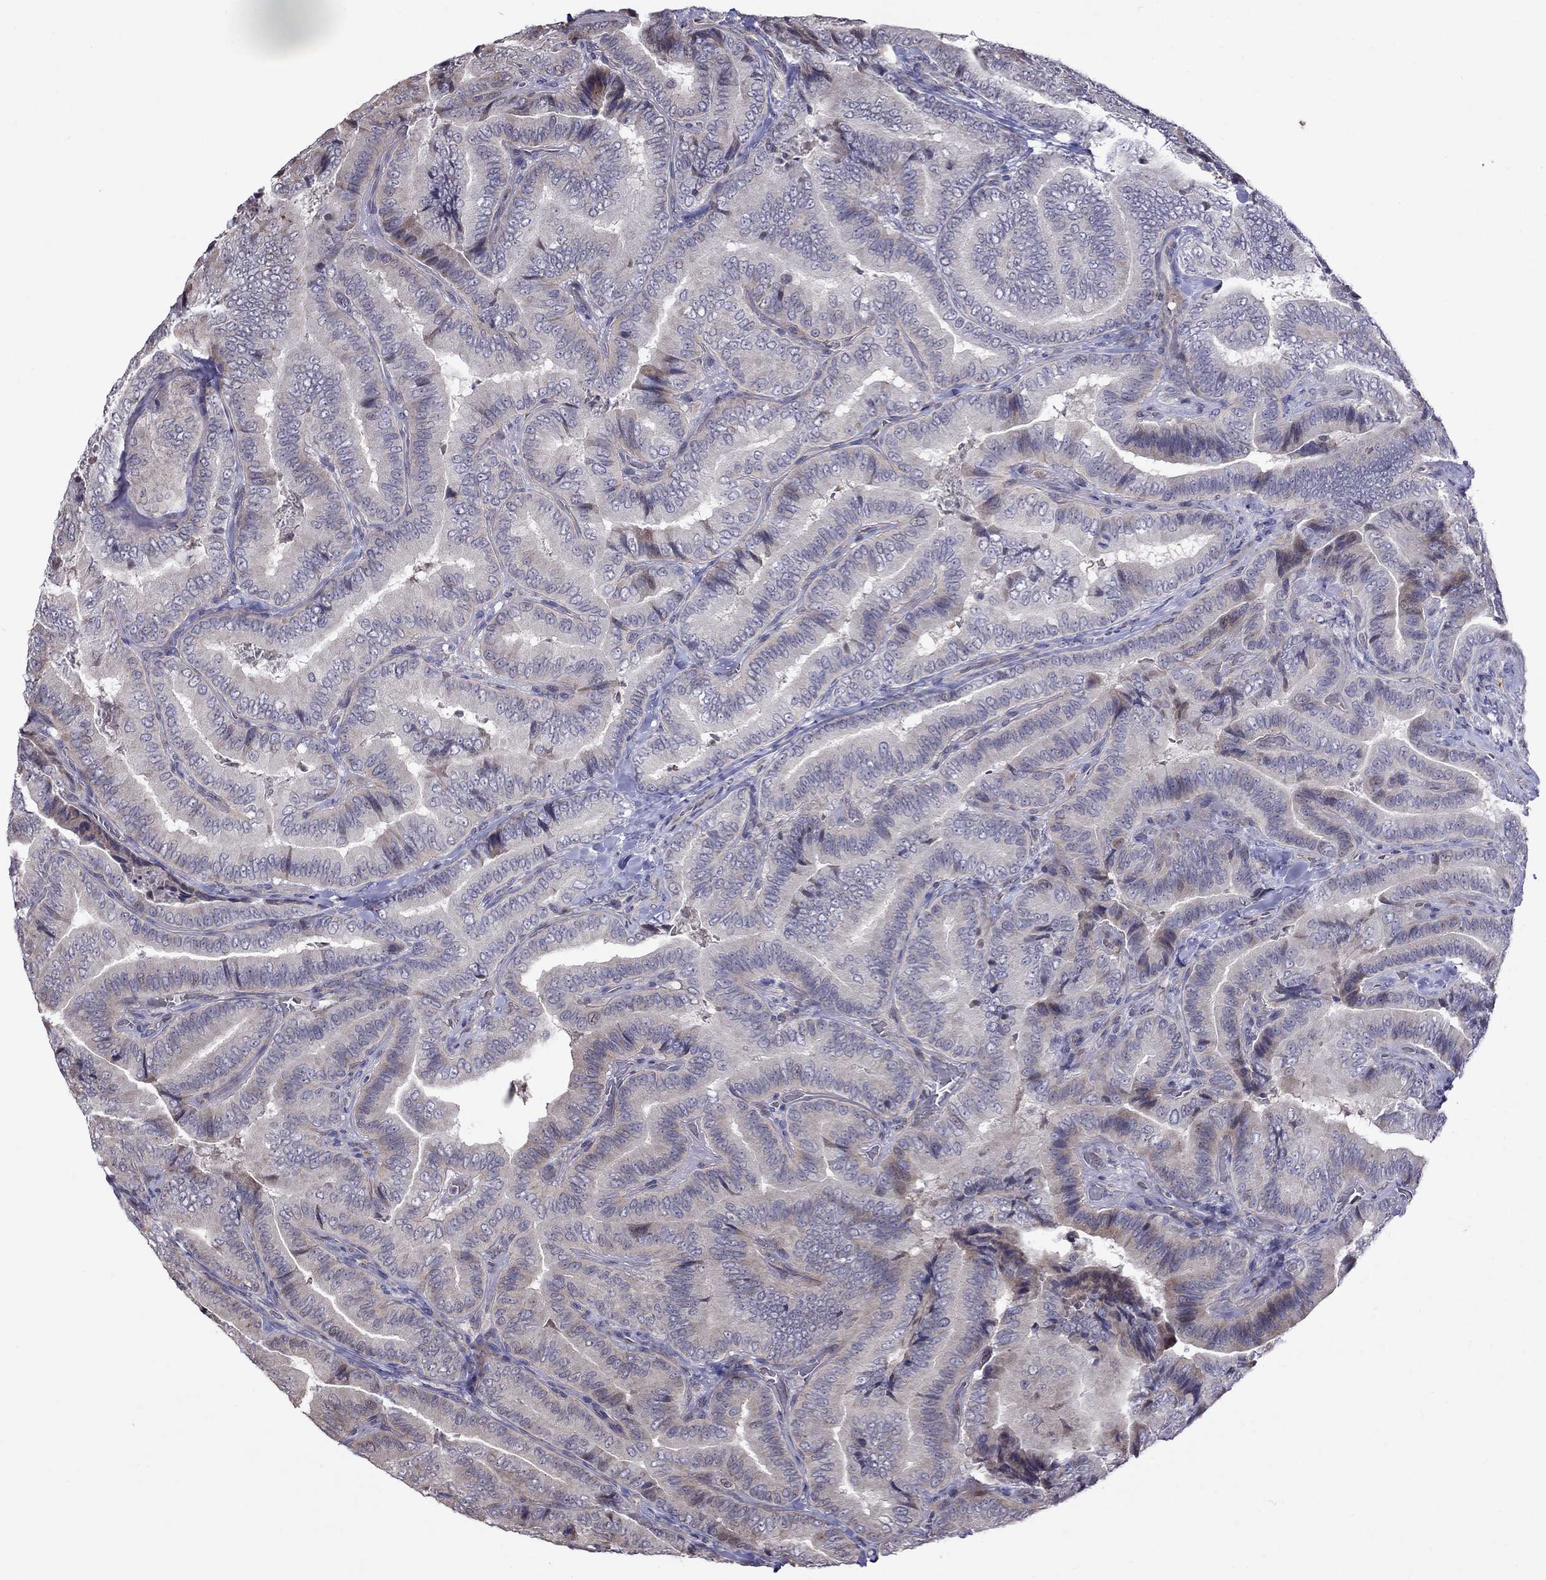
{"staining": {"intensity": "negative", "quantity": "none", "location": "none"}, "tissue": "thyroid cancer", "cell_type": "Tumor cells", "image_type": "cancer", "snomed": [{"axis": "morphology", "description": "Papillary adenocarcinoma, NOS"}, {"axis": "topography", "description": "Thyroid gland"}], "caption": "An immunohistochemistry (IHC) image of thyroid cancer is shown. There is no staining in tumor cells of thyroid cancer. Nuclei are stained in blue.", "gene": "ADAM28", "patient": {"sex": "male", "age": 61}}